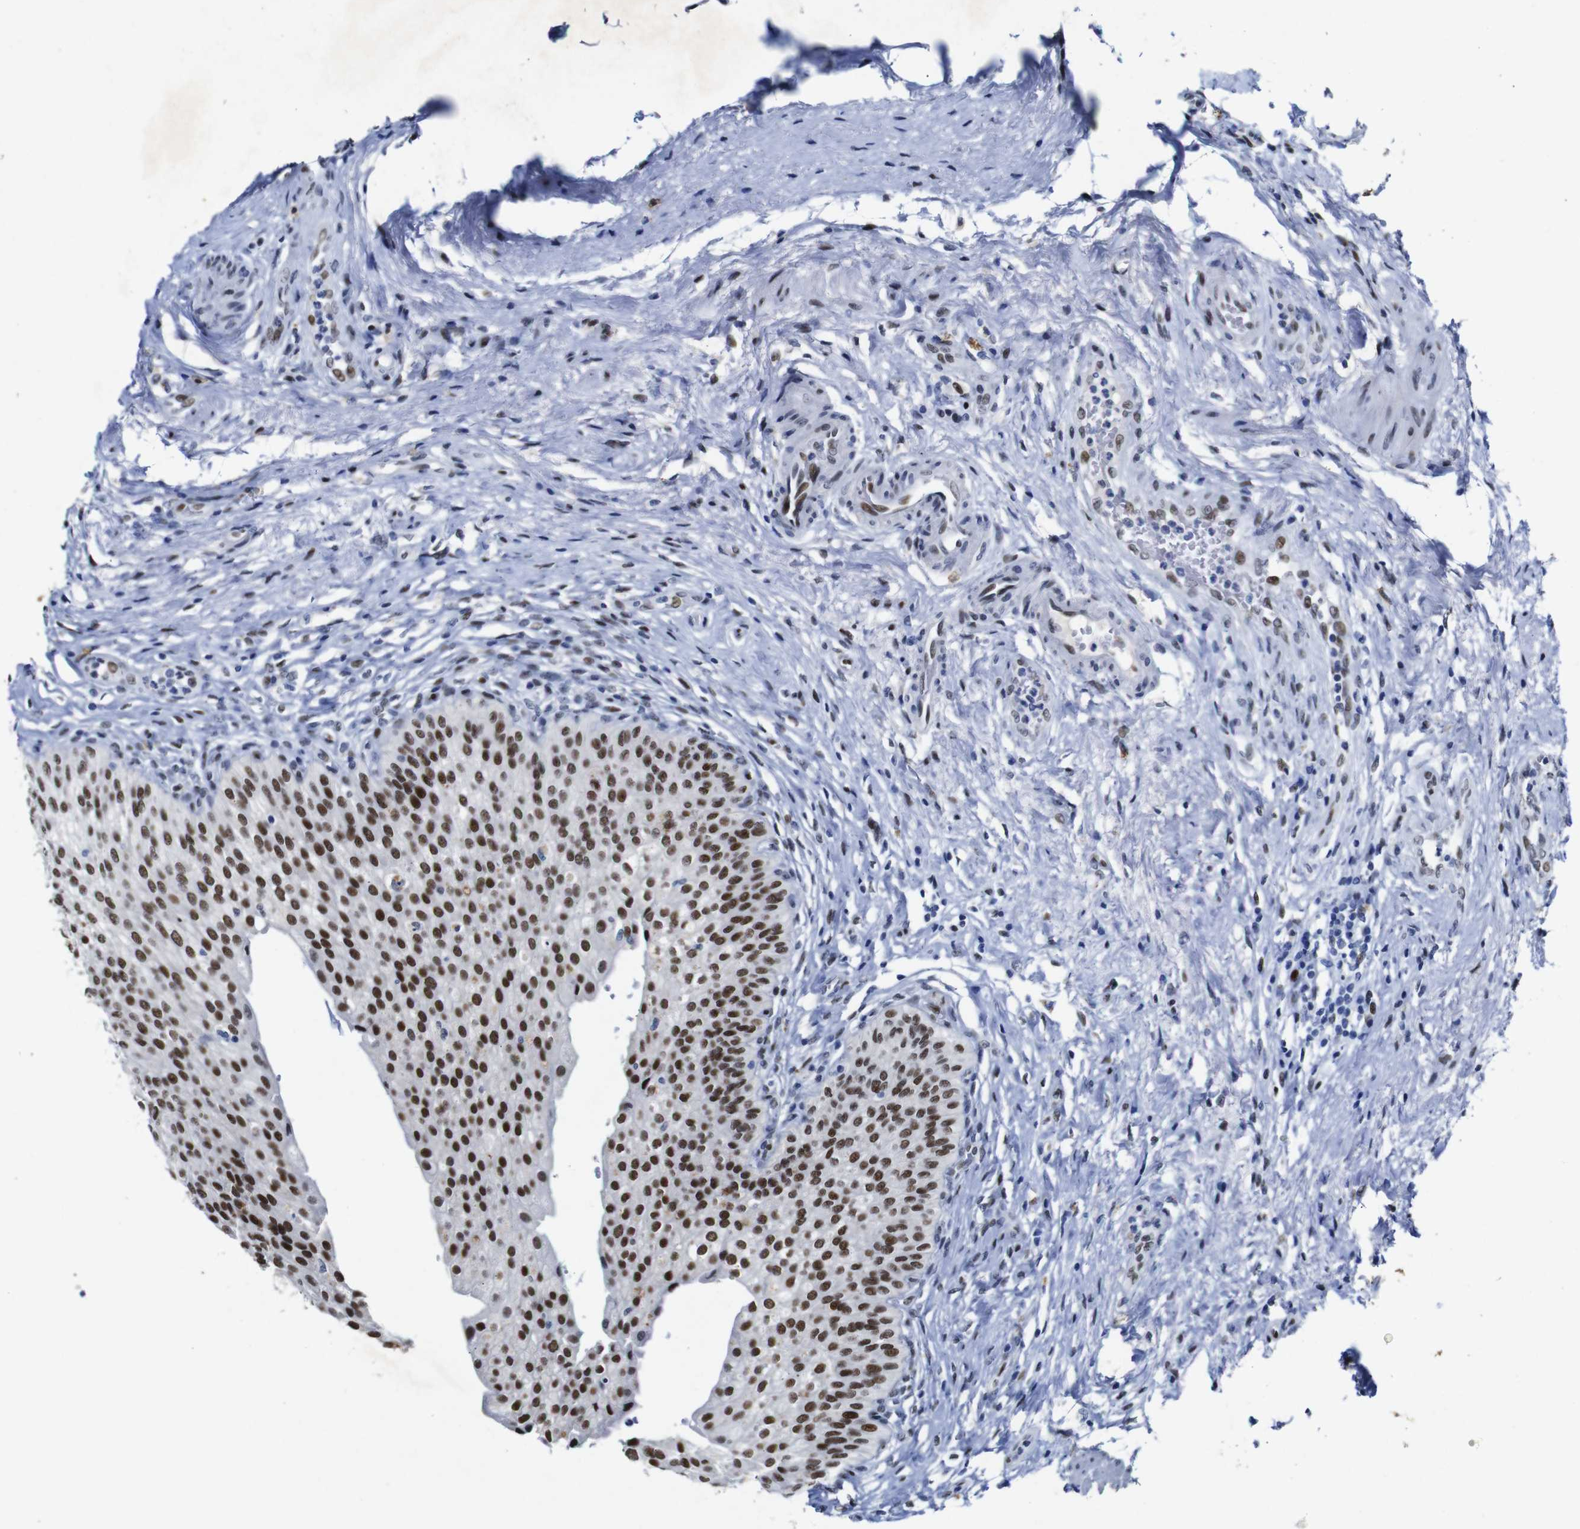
{"staining": {"intensity": "strong", "quantity": ">75%", "location": "nuclear"}, "tissue": "urinary bladder", "cell_type": "Urothelial cells", "image_type": "normal", "snomed": [{"axis": "morphology", "description": "Normal tissue, NOS"}, {"axis": "topography", "description": "Urinary bladder"}], "caption": "A photomicrograph of urinary bladder stained for a protein demonstrates strong nuclear brown staining in urothelial cells. Using DAB (brown) and hematoxylin (blue) stains, captured at high magnification using brightfield microscopy.", "gene": "FOSL2", "patient": {"sex": "male", "age": 46}}